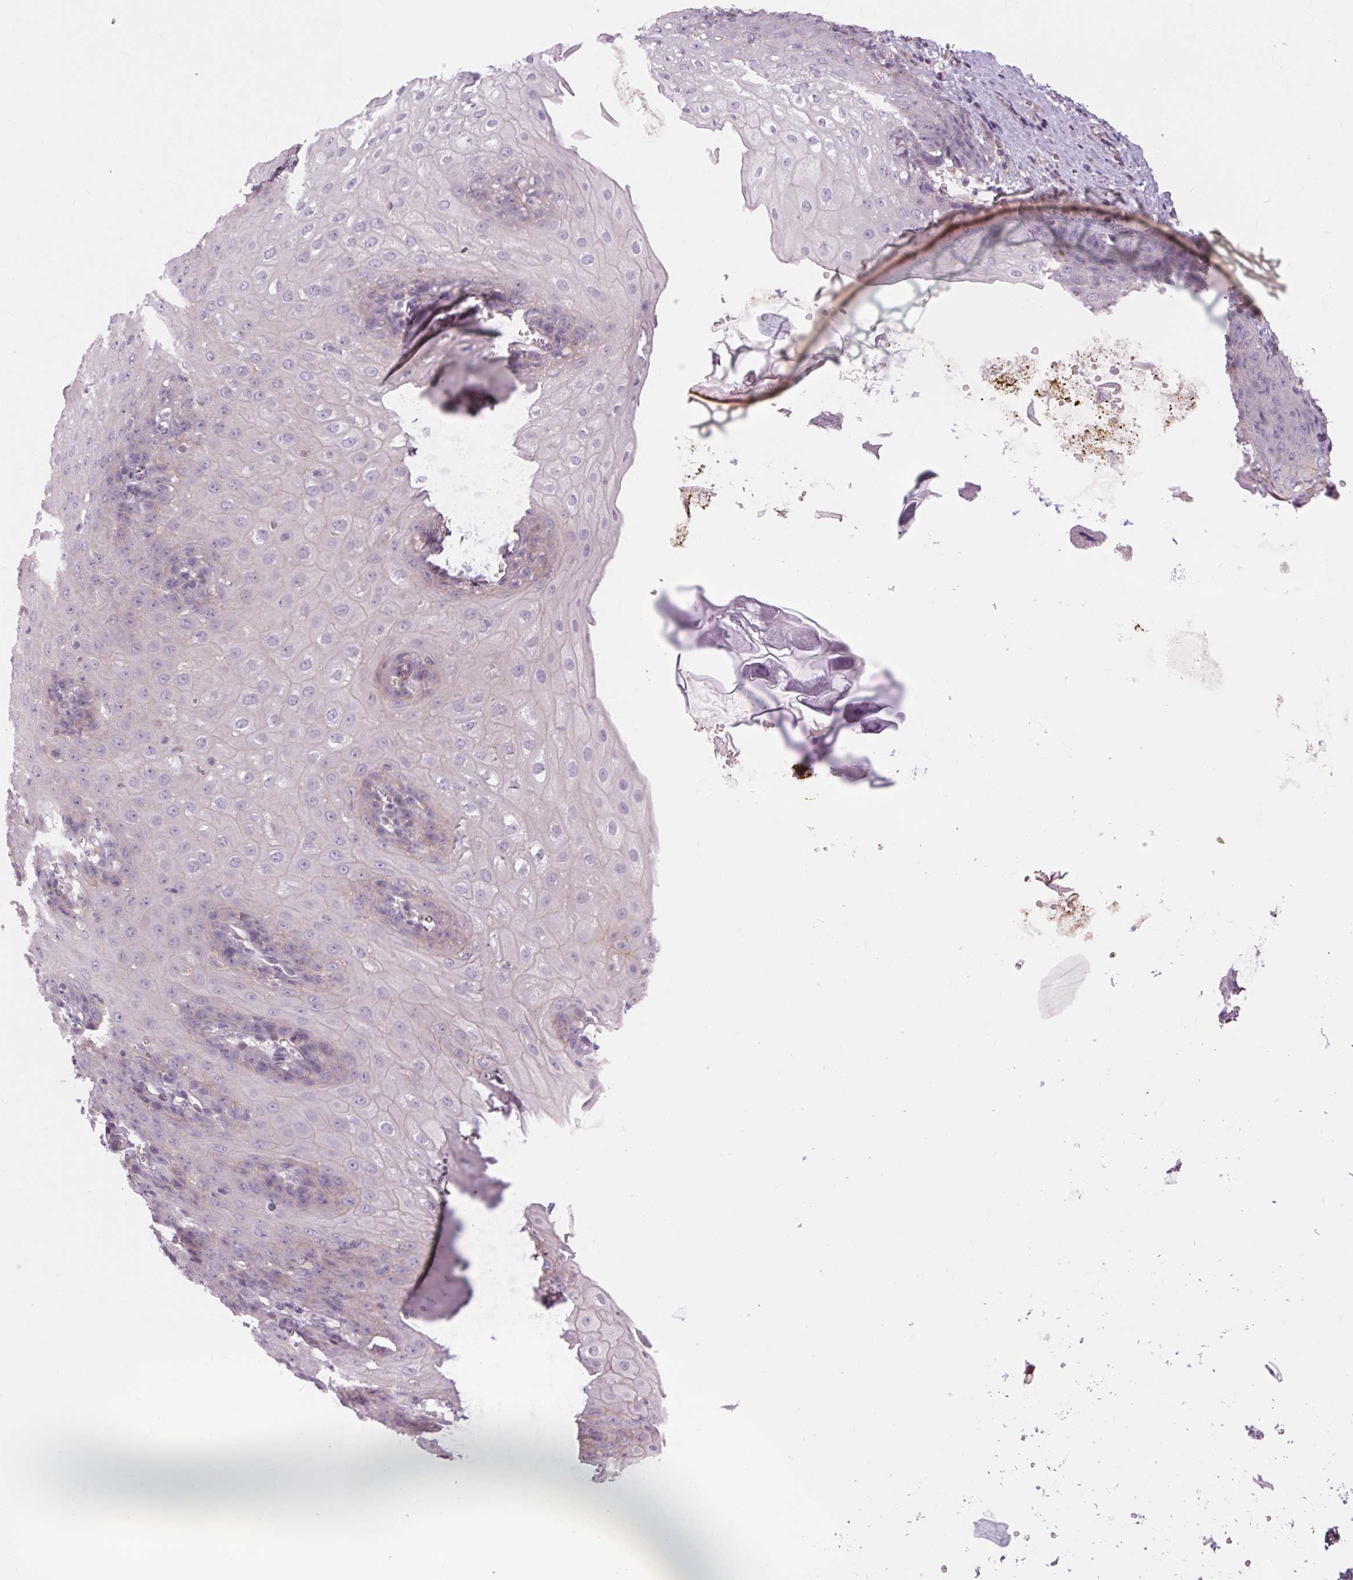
{"staining": {"intensity": "negative", "quantity": "none", "location": "none"}, "tissue": "esophagus", "cell_type": "Squamous epithelial cells", "image_type": "normal", "snomed": [{"axis": "morphology", "description": "Normal tissue, NOS"}, {"axis": "topography", "description": "Esophagus"}], "caption": "Esophagus stained for a protein using immunohistochemistry shows no staining squamous epithelial cells.", "gene": "TM6SF1", "patient": {"sex": "male", "age": 71}}